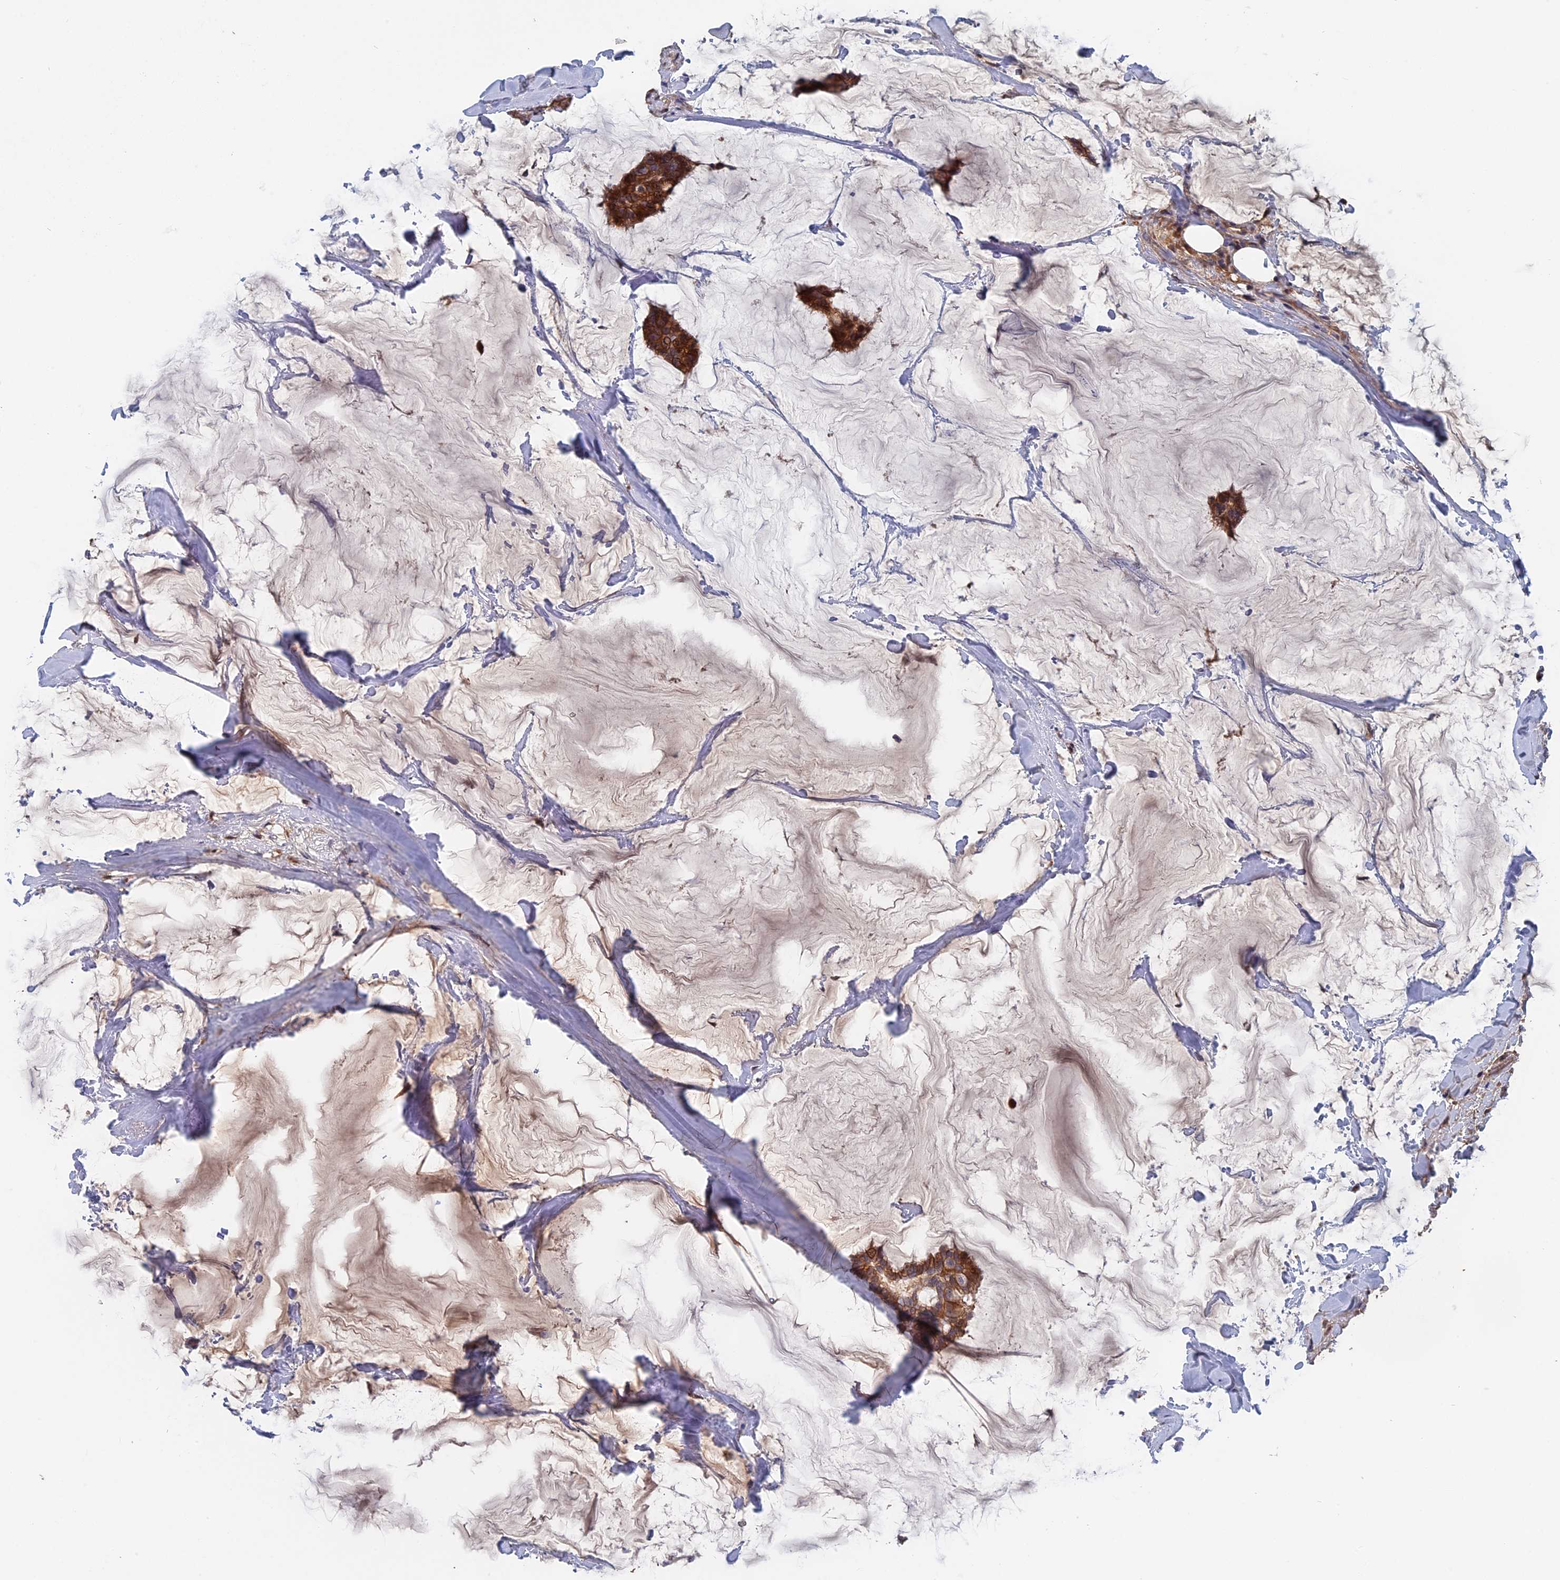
{"staining": {"intensity": "moderate", "quantity": ">75%", "location": "cytoplasmic/membranous"}, "tissue": "breast cancer", "cell_type": "Tumor cells", "image_type": "cancer", "snomed": [{"axis": "morphology", "description": "Duct carcinoma"}, {"axis": "topography", "description": "Breast"}], "caption": "Breast invasive ductal carcinoma stained for a protein (brown) displays moderate cytoplasmic/membranous positive expression in about >75% of tumor cells.", "gene": "SLC33A1", "patient": {"sex": "female", "age": 93}}